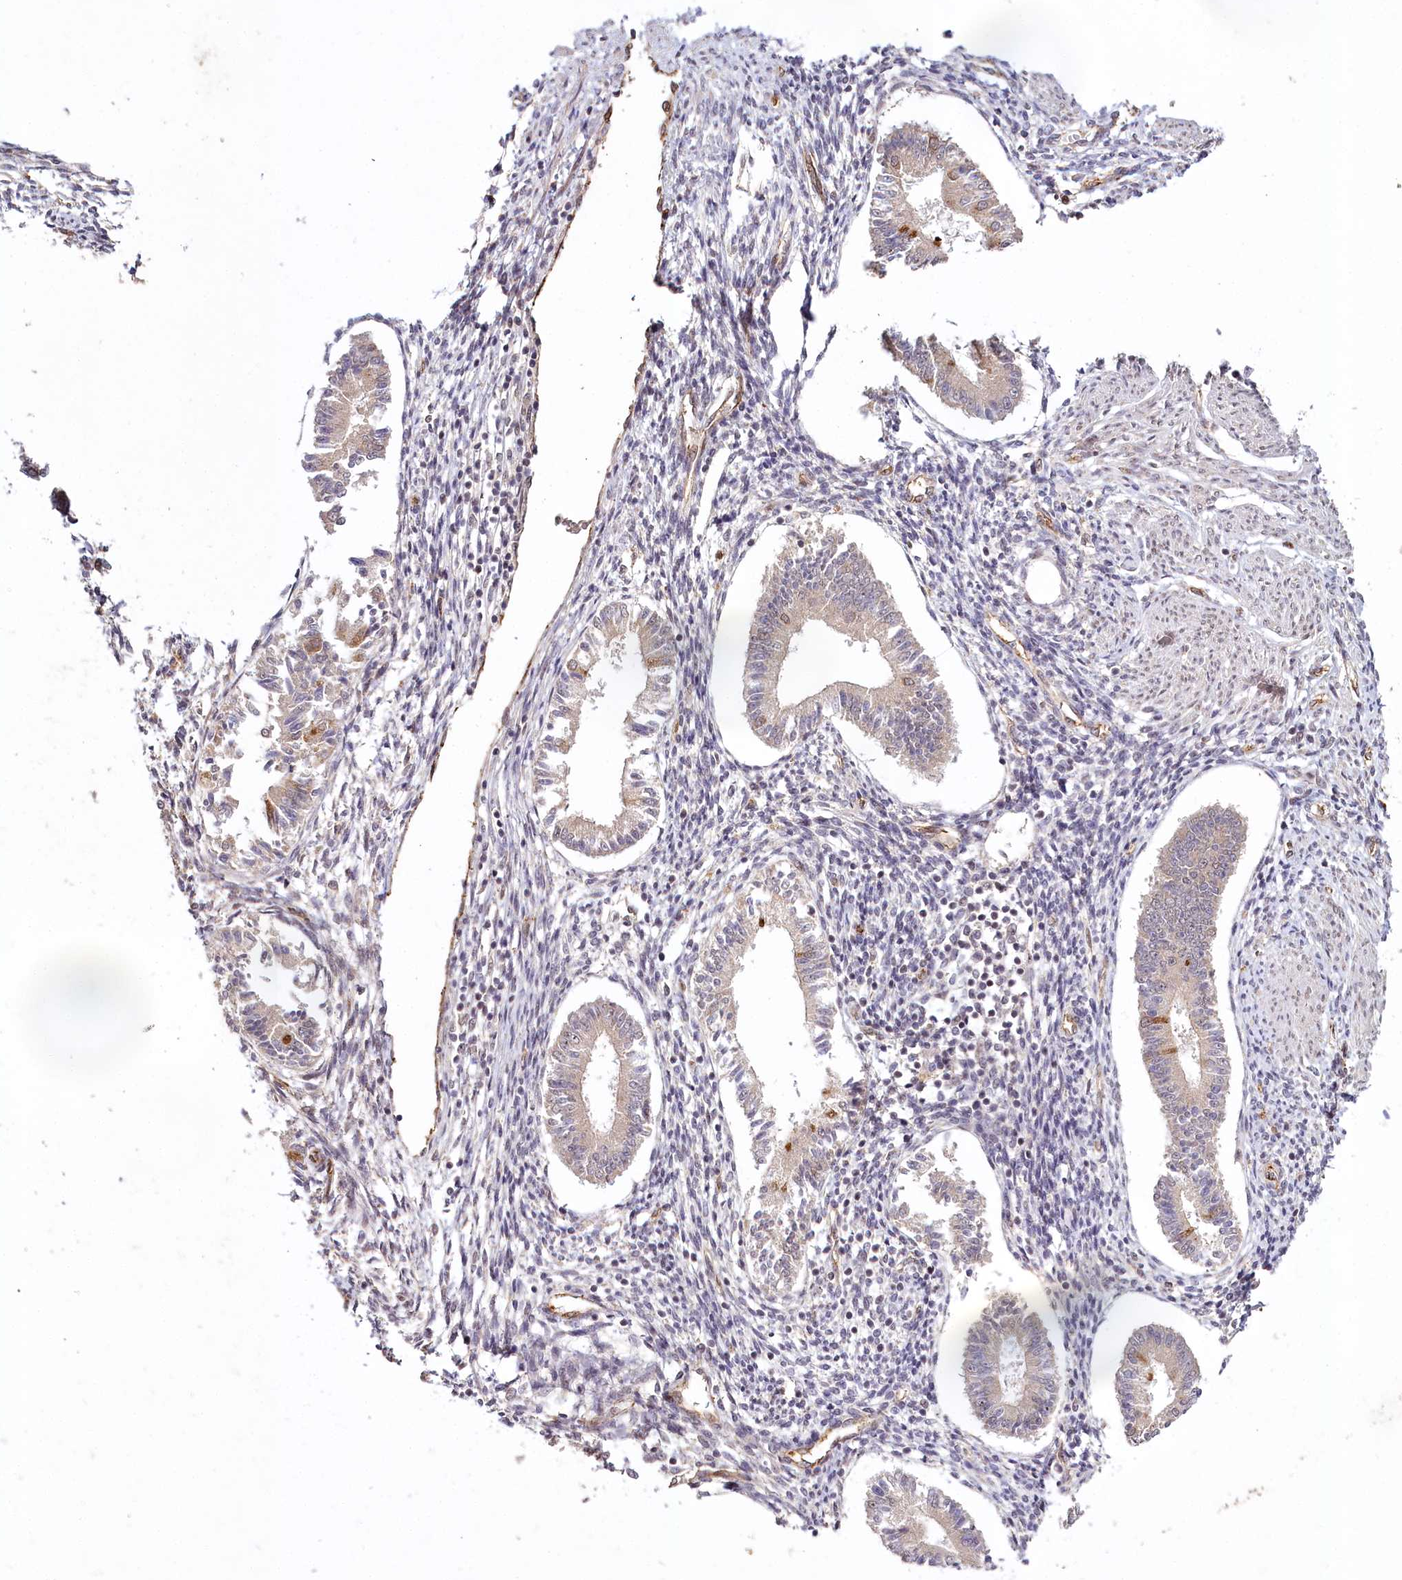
{"staining": {"intensity": "moderate", "quantity": "<25%", "location": "cytoplasmic/membranous,nuclear"}, "tissue": "endometrium", "cell_type": "Cells in endometrial stroma", "image_type": "normal", "snomed": [{"axis": "morphology", "description": "Normal tissue, NOS"}, {"axis": "topography", "description": "Uterus"}, {"axis": "topography", "description": "Endometrium"}], "caption": "IHC of benign human endometrium displays low levels of moderate cytoplasmic/membranous,nuclear expression in about <25% of cells in endometrial stroma.", "gene": "ALKBH8", "patient": {"sex": "female", "age": 48}}